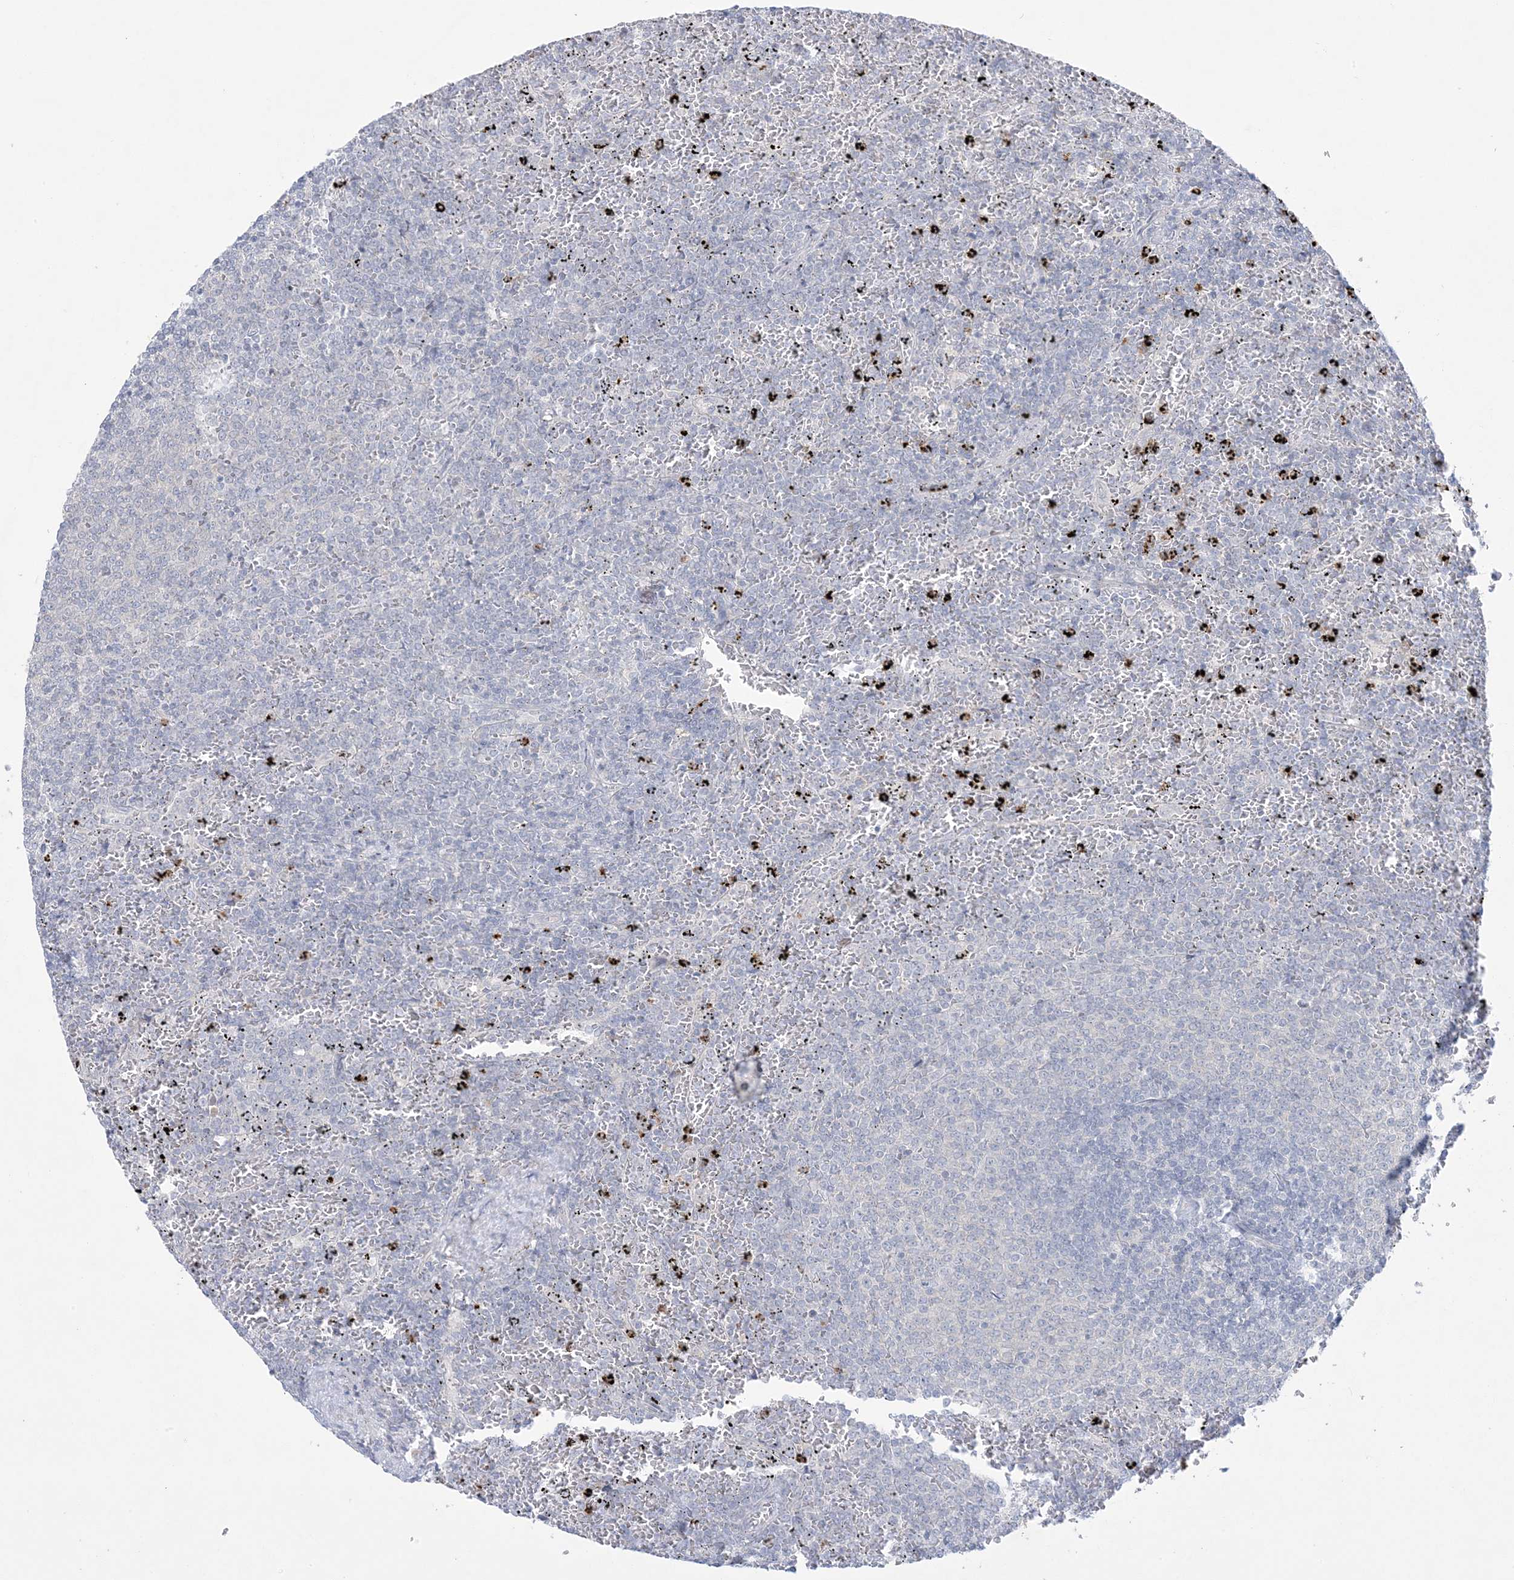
{"staining": {"intensity": "negative", "quantity": "none", "location": "none"}, "tissue": "lymphoma", "cell_type": "Tumor cells", "image_type": "cancer", "snomed": [{"axis": "morphology", "description": "Malignant lymphoma, non-Hodgkin's type, Low grade"}, {"axis": "topography", "description": "Spleen"}], "caption": "IHC histopathology image of malignant lymphoma, non-Hodgkin's type (low-grade) stained for a protein (brown), which shows no staining in tumor cells.", "gene": "KIF3A", "patient": {"sex": "female", "age": 77}}